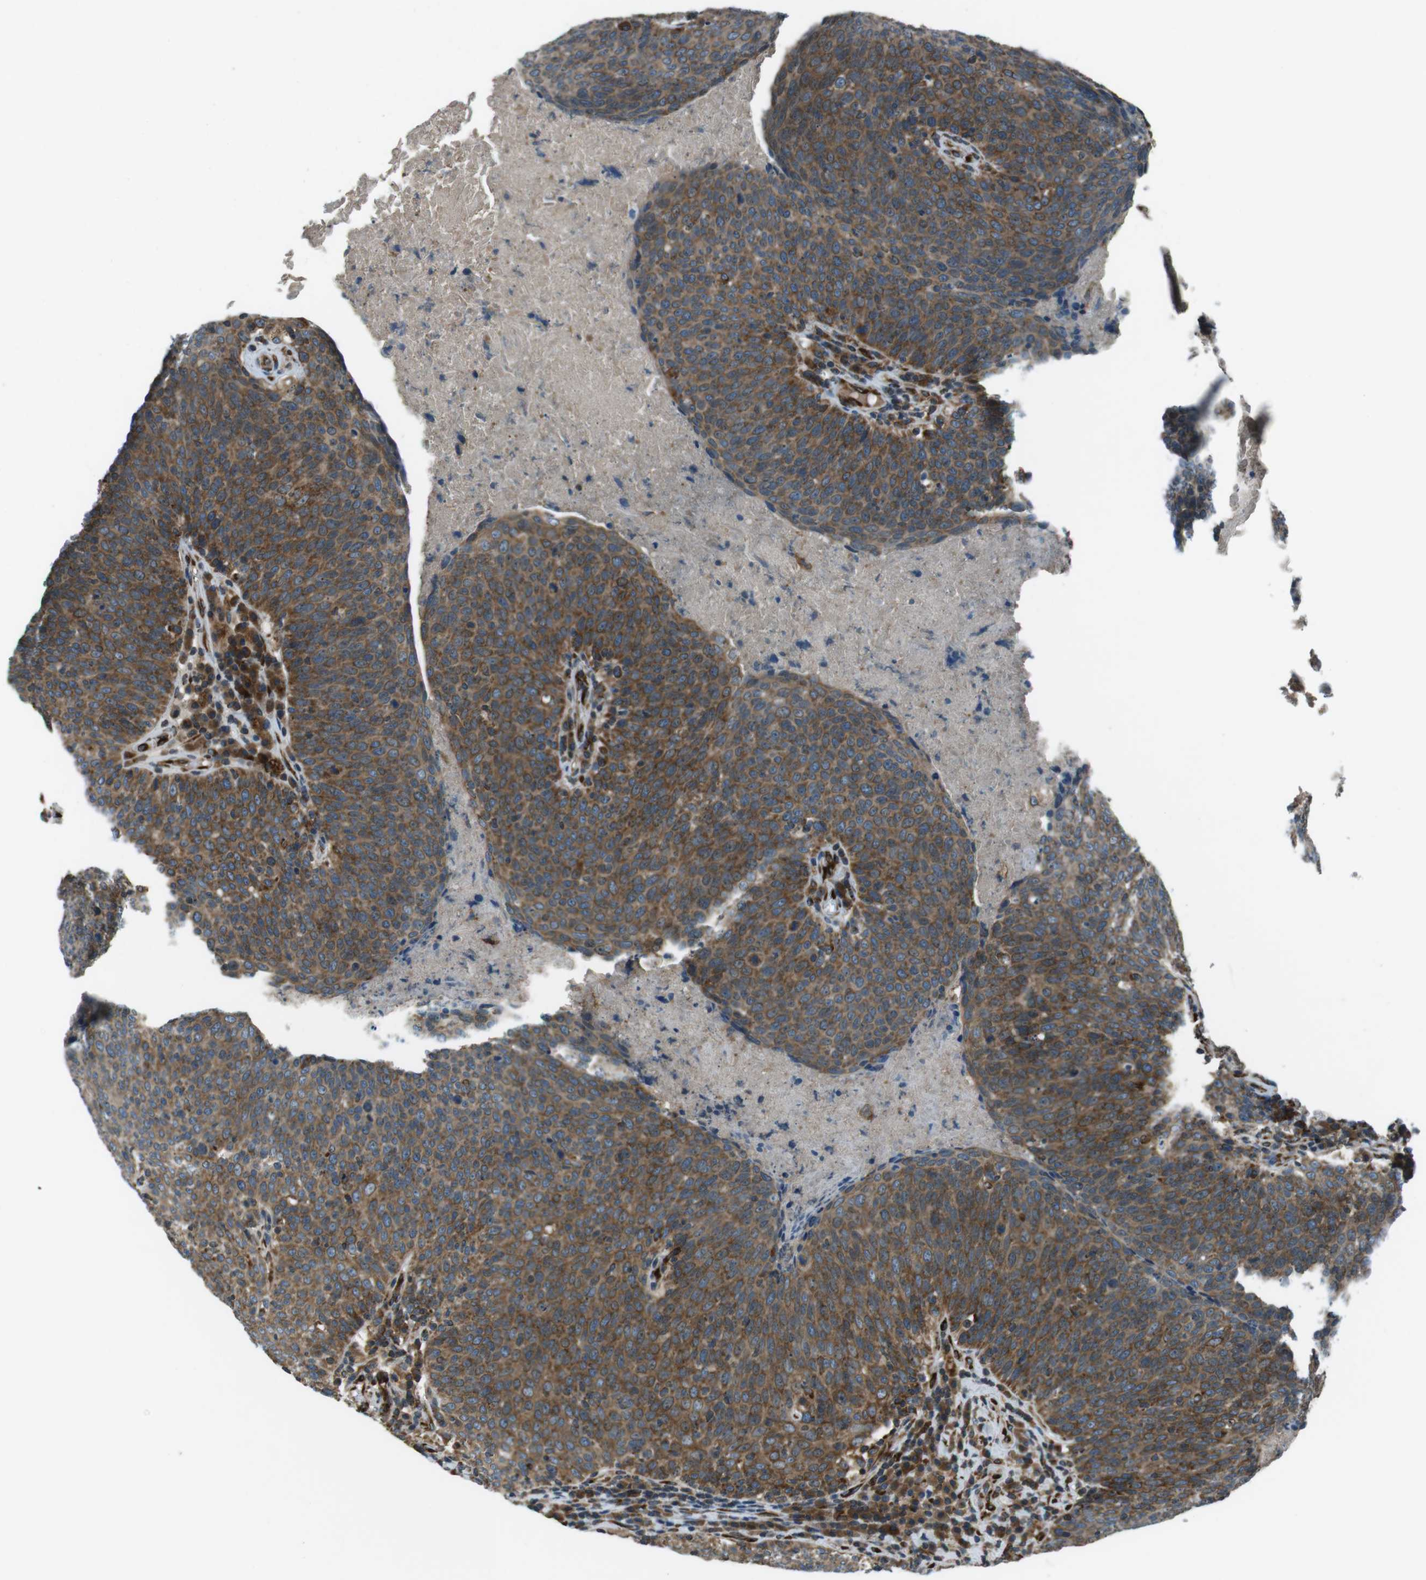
{"staining": {"intensity": "strong", "quantity": ">75%", "location": "cytoplasmic/membranous"}, "tissue": "head and neck cancer", "cell_type": "Tumor cells", "image_type": "cancer", "snomed": [{"axis": "morphology", "description": "Squamous cell carcinoma, NOS"}, {"axis": "morphology", "description": "Squamous cell carcinoma, metastatic, NOS"}, {"axis": "topography", "description": "Lymph node"}, {"axis": "topography", "description": "Head-Neck"}], "caption": "Protein analysis of head and neck cancer tissue reveals strong cytoplasmic/membranous positivity in about >75% of tumor cells. The staining was performed using DAB (3,3'-diaminobenzidine) to visualize the protein expression in brown, while the nuclei were stained in blue with hematoxylin (Magnification: 20x).", "gene": "KTN1", "patient": {"sex": "male", "age": 62}}